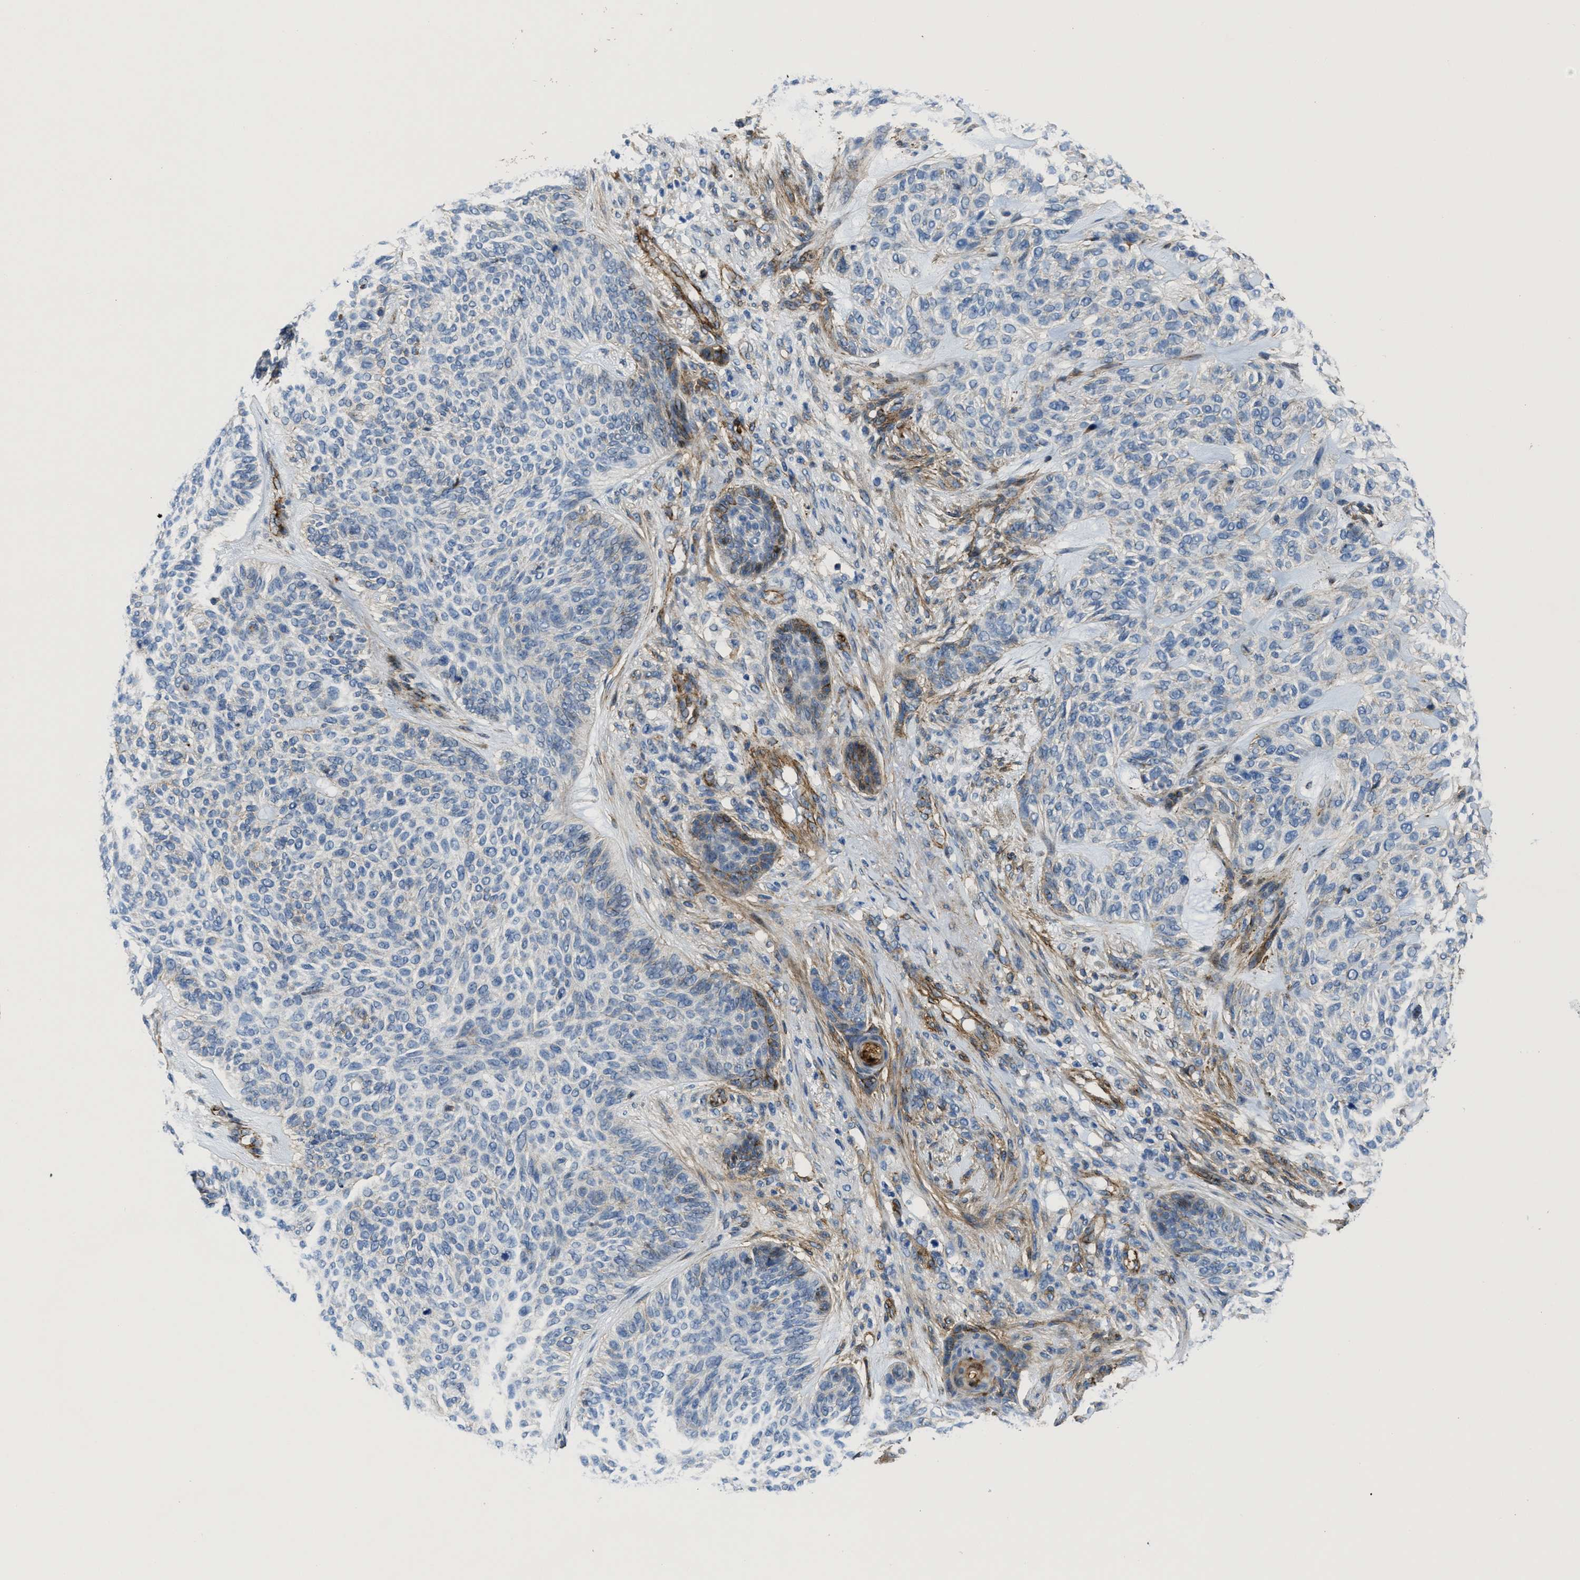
{"staining": {"intensity": "weak", "quantity": "25%-75%", "location": "cytoplasmic/membranous"}, "tissue": "skin cancer", "cell_type": "Tumor cells", "image_type": "cancer", "snomed": [{"axis": "morphology", "description": "Basal cell carcinoma"}, {"axis": "topography", "description": "Skin"}], "caption": "Immunohistochemistry (IHC) histopathology image of skin cancer stained for a protein (brown), which shows low levels of weak cytoplasmic/membranous staining in about 25%-75% of tumor cells.", "gene": "NAB1", "patient": {"sex": "male", "age": 55}}